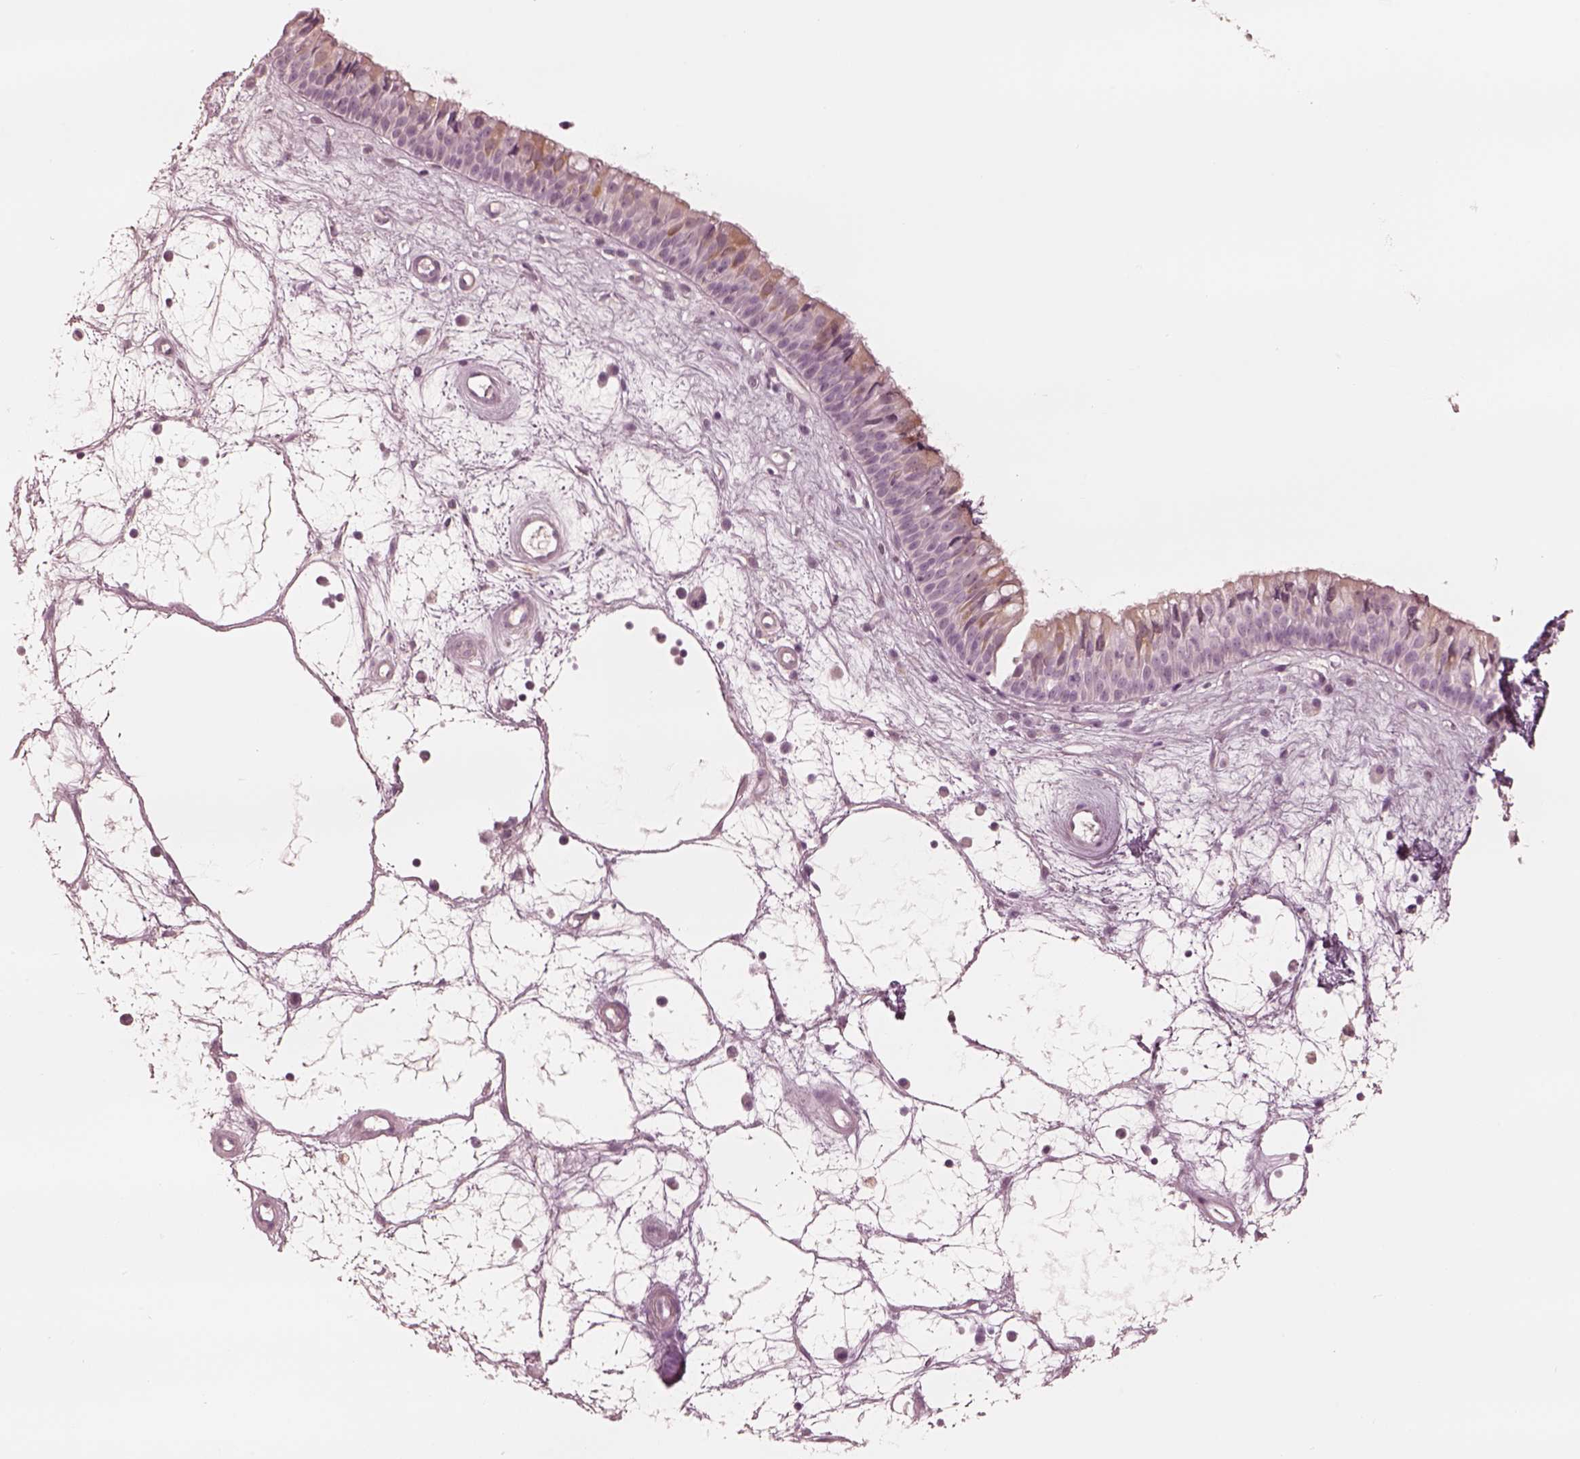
{"staining": {"intensity": "moderate", "quantity": "<25%", "location": "cytoplasmic/membranous"}, "tissue": "nasopharynx", "cell_type": "Respiratory epithelial cells", "image_type": "normal", "snomed": [{"axis": "morphology", "description": "Normal tissue, NOS"}, {"axis": "topography", "description": "Nasopharynx"}], "caption": "Protein staining of unremarkable nasopharynx exhibits moderate cytoplasmic/membranous staining in approximately <25% of respiratory epithelial cells. (IHC, brightfield microscopy, high magnification).", "gene": "DNAAF9", "patient": {"sex": "male", "age": 69}}